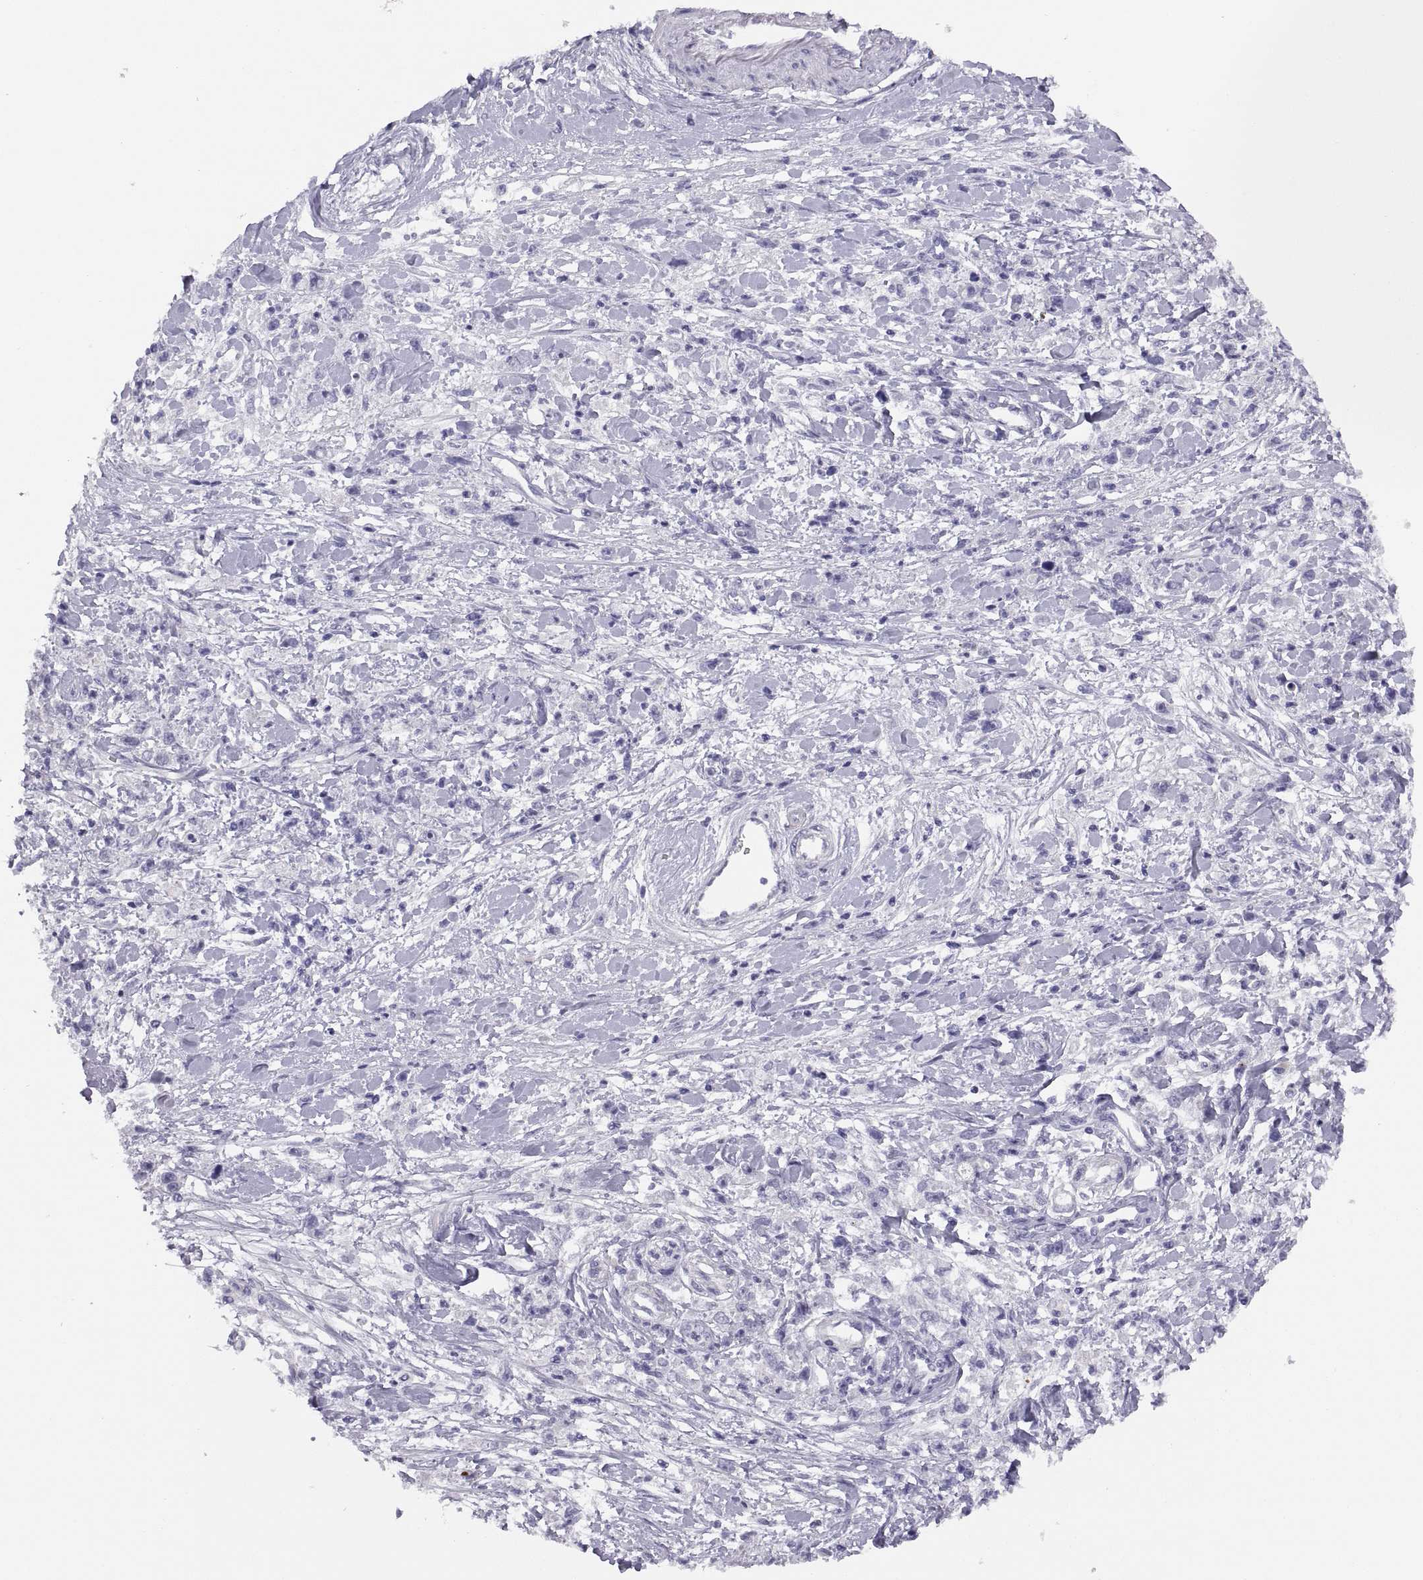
{"staining": {"intensity": "negative", "quantity": "none", "location": "none"}, "tissue": "stomach cancer", "cell_type": "Tumor cells", "image_type": "cancer", "snomed": [{"axis": "morphology", "description": "Adenocarcinoma, NOS"}, {"axis": "topography", "description": "Stomach"}], "caption": "Histopathology image shows no significant protein staining in tumor cells of stomach cancer (adenocarcinoma).", "gene": "STRC", "patient": {"sex": "female", "age": 59}}